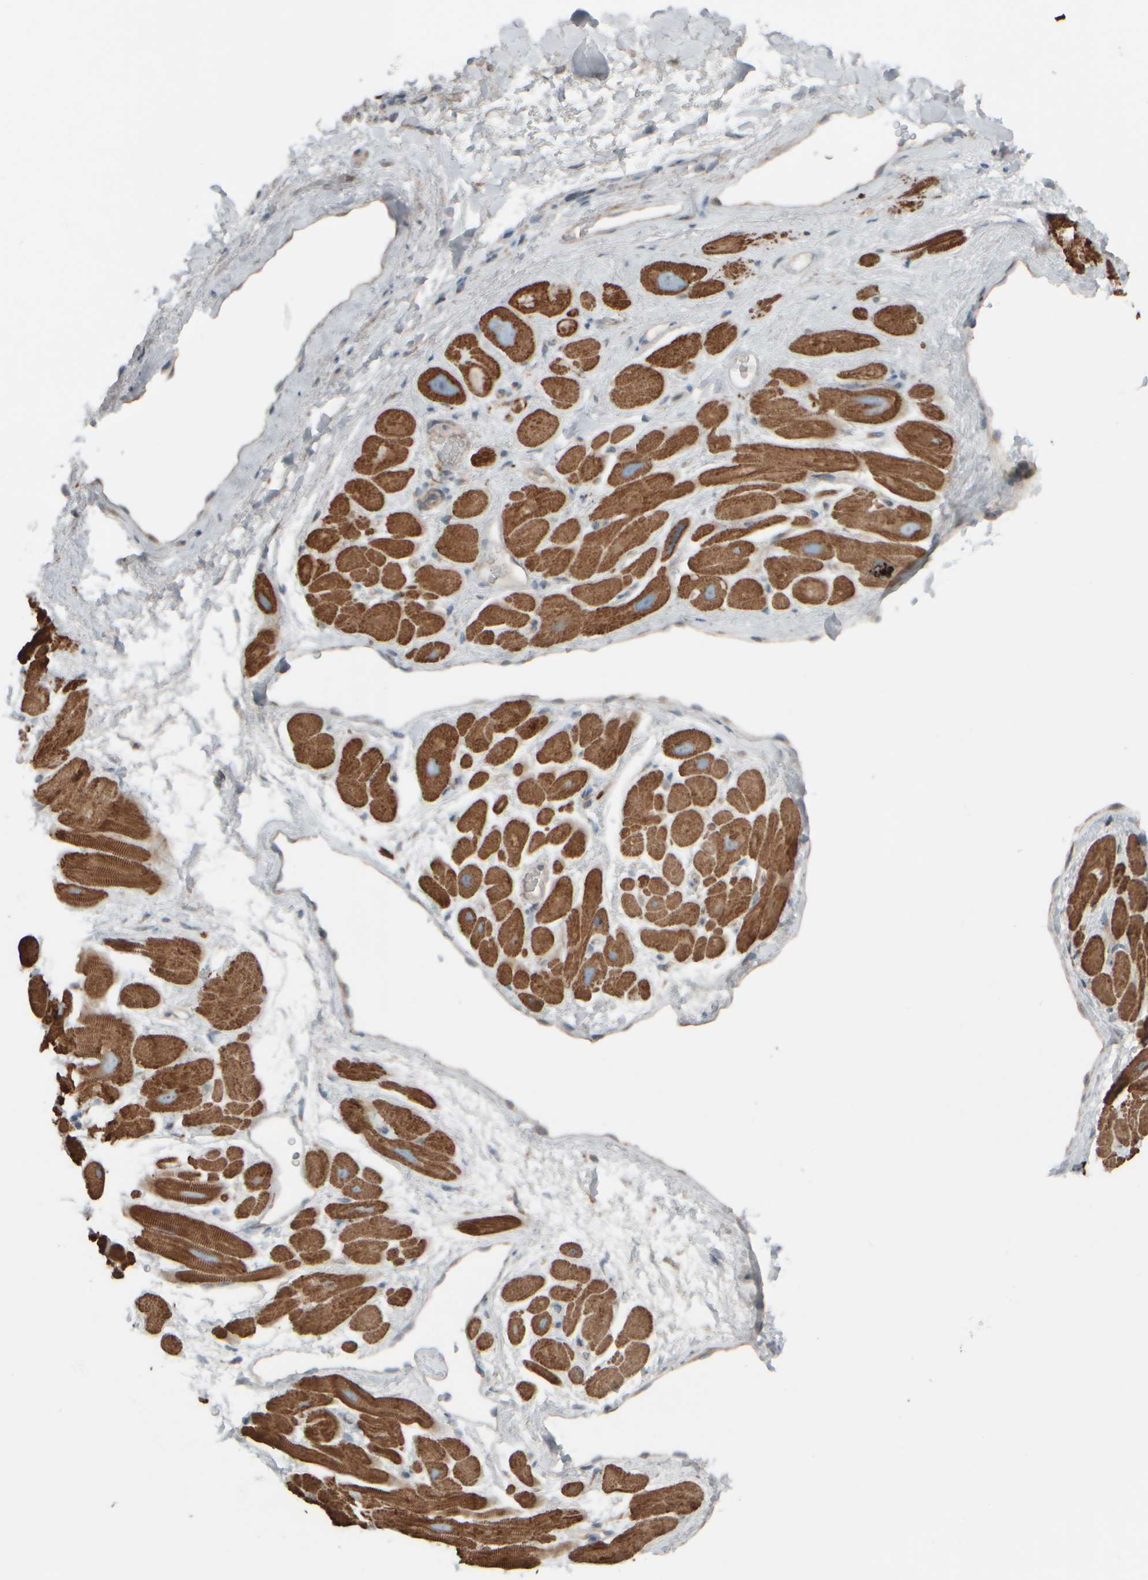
{"staining": {"intensity": "moderate", "quantity": ">75%", "location": "cytoplasmic/membranous"}, "tissue": "heart muscle", "cell_type": "Cardiomyocytes", "image_type": "normal", "snomed": [{"axis": "morphology", "description": "Normal tissue, NOS"}, {"axis": "topography", "description": "Heart"}], "caption": "A histopathology image showing moderate cytoplasmic/membranous positivity in about >75% of cardiomyocytes in benign heart muscle, as visualized by brown immunohistochemical staining.", "gene": "HGS", "patient": {"sex": "male", "age": 49}}